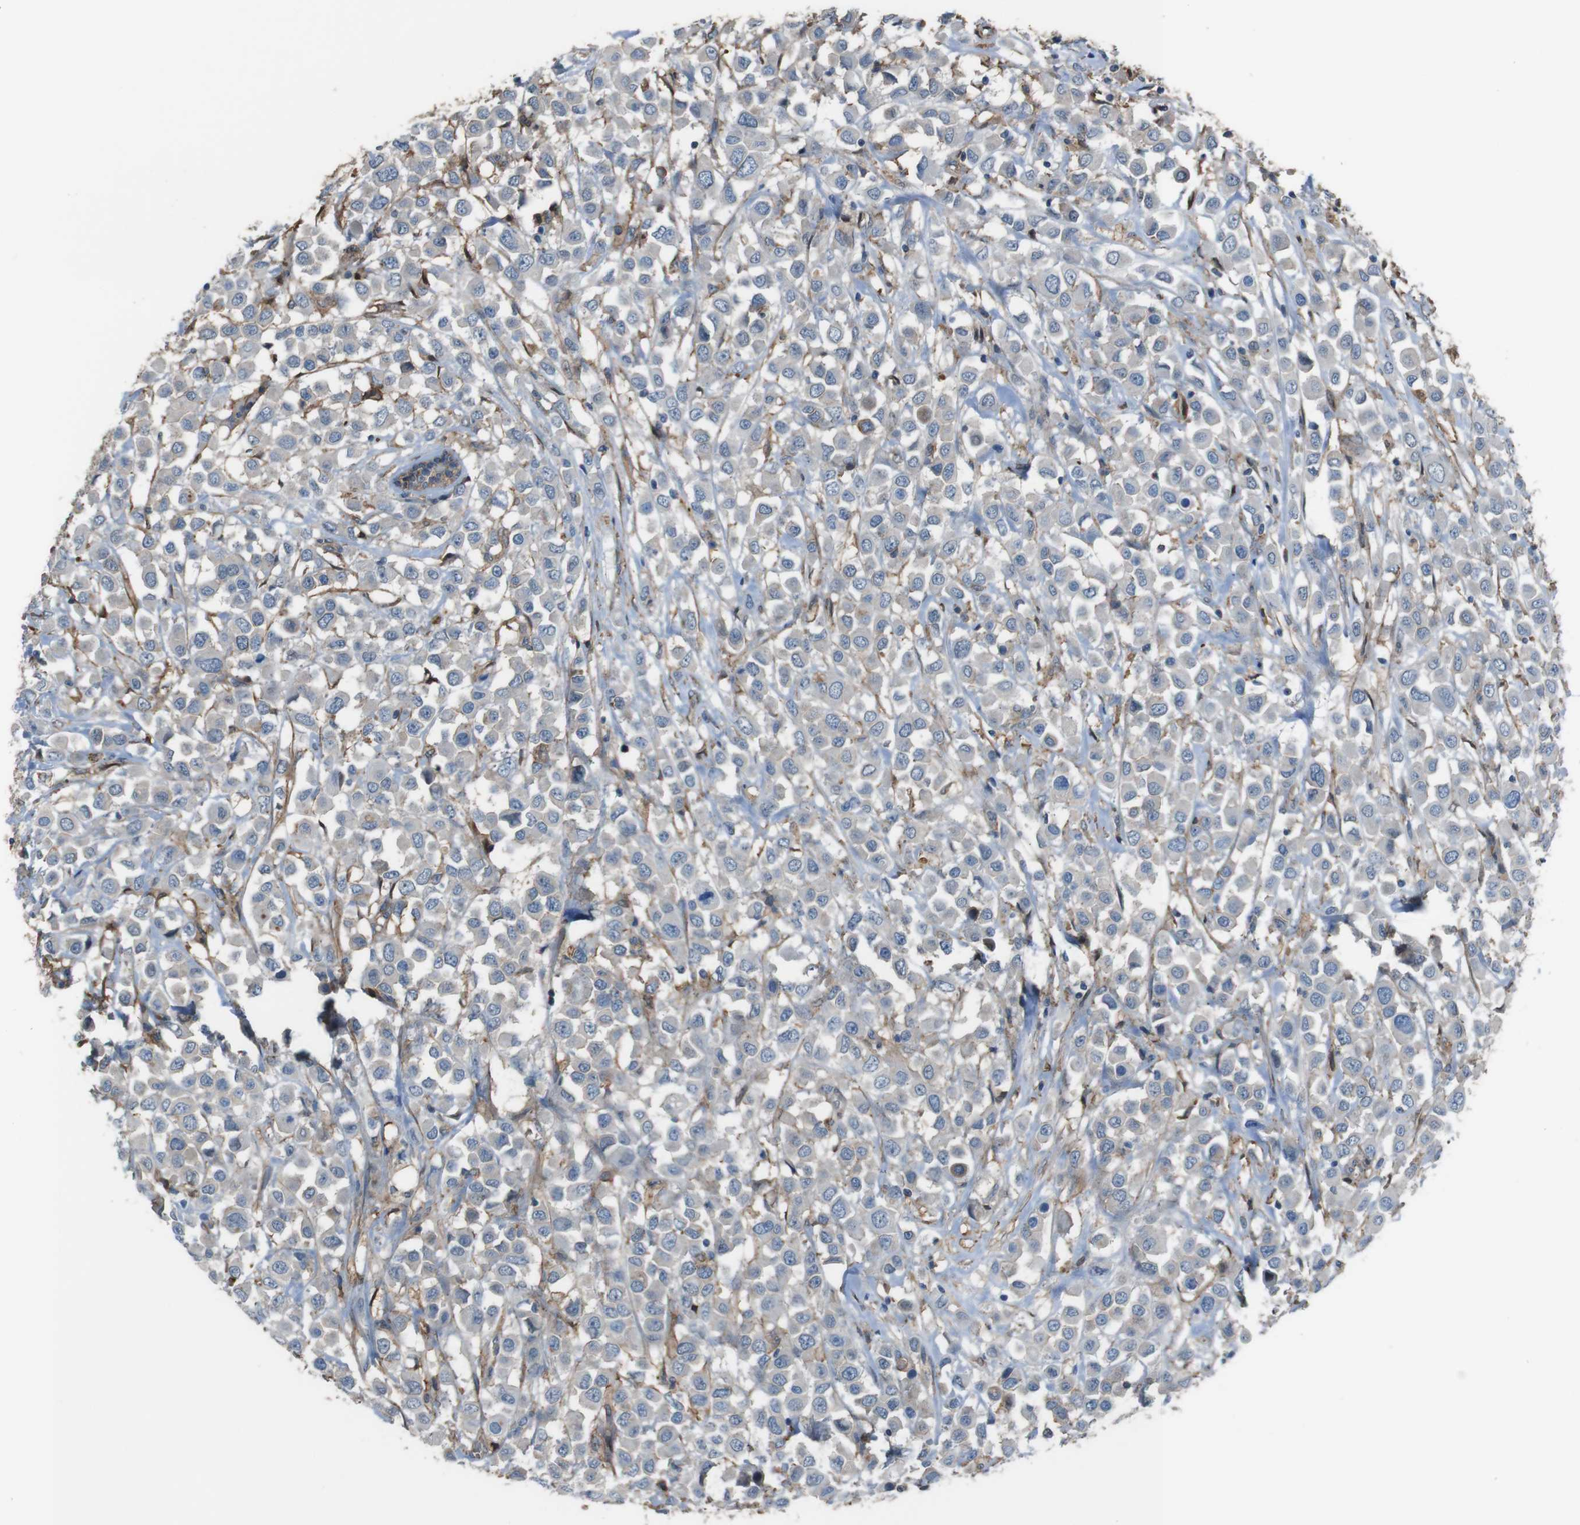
{"staining": {"intensity": "negative", "quantity": "none", "location": "none"}, "tissue": "breast cancer", "cell_type": "Tumor cells", "image_type": "cancer", "snomed": [{"axis": "morphology", "description": "Duct carcinoma"}, {"axis": "topography", "description": "Breast"}], "caption": "IHC of human breast cancer exhibits no positivity in tumor cells. The staining is performed using DAB brown chromogen with nuclei counter-stained in using hematoxylin.", "gene": "ATP2B1", "patient": {"sex": "female", "age": 61}}